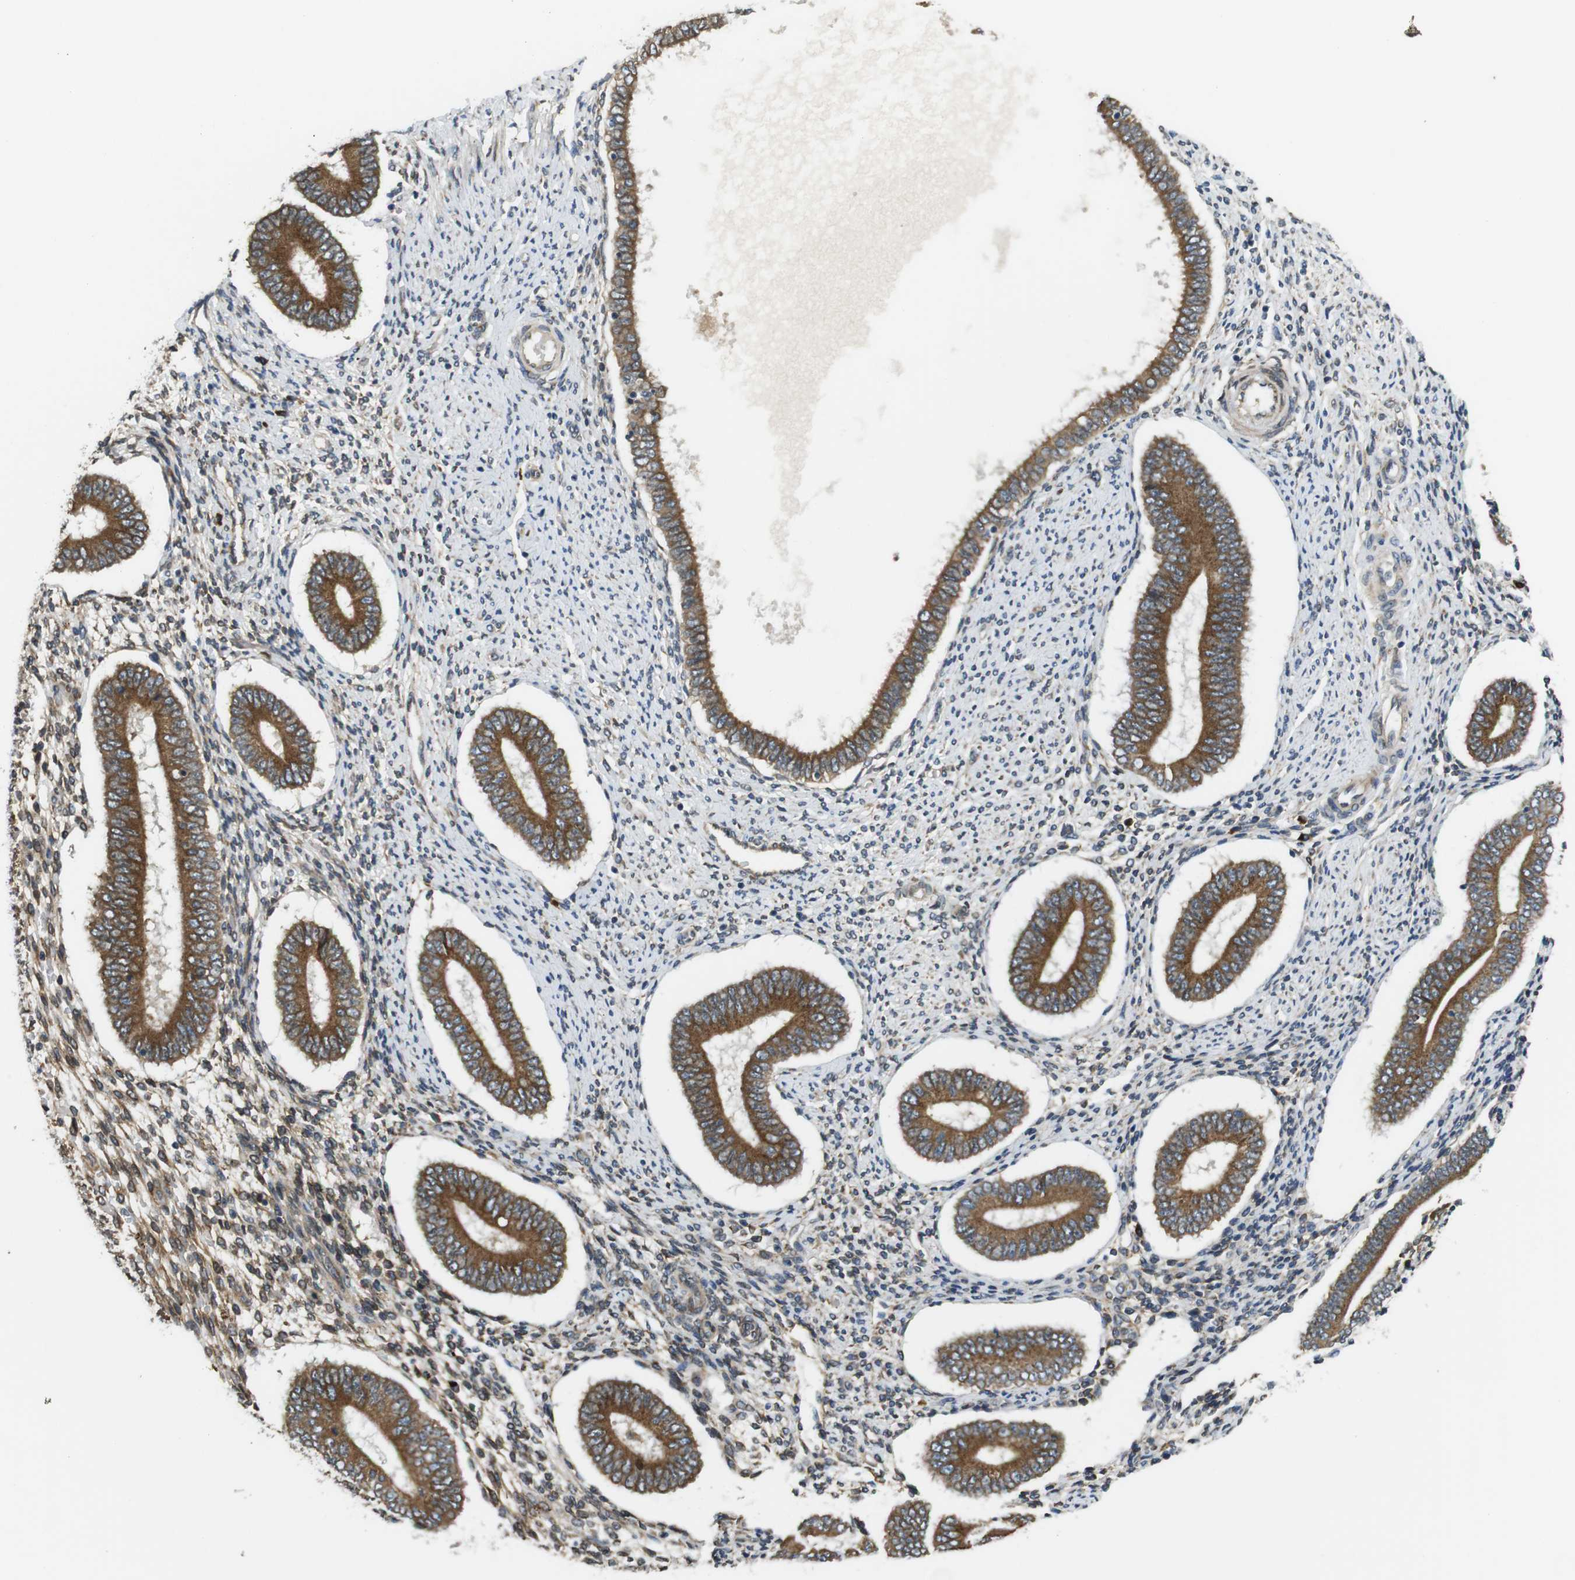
{"staining": {"intensity": "moderate", "quantity": ">75%", "location": "cytoplasmic/membranous"}, "tissue": "endometrium", "cell_type": "Cells in endometrial stroma", "image_type": "normal", "snomed": [{"axis": "morphology", "description": "Normal tissue, NOS"}, {"axis": "topography", "description": "Endometrium"}], "caption": "Cells in endometrial stroma exhibit medium levels of moderate cytoplasmic/membranous expression in approximately >75% of cells in unremarkable human endometrium. (Brightfield microscopy of DAB IHC at high magnification).", "gene": "TMEM143", "patient": {"sex": "female", "age": 42}}